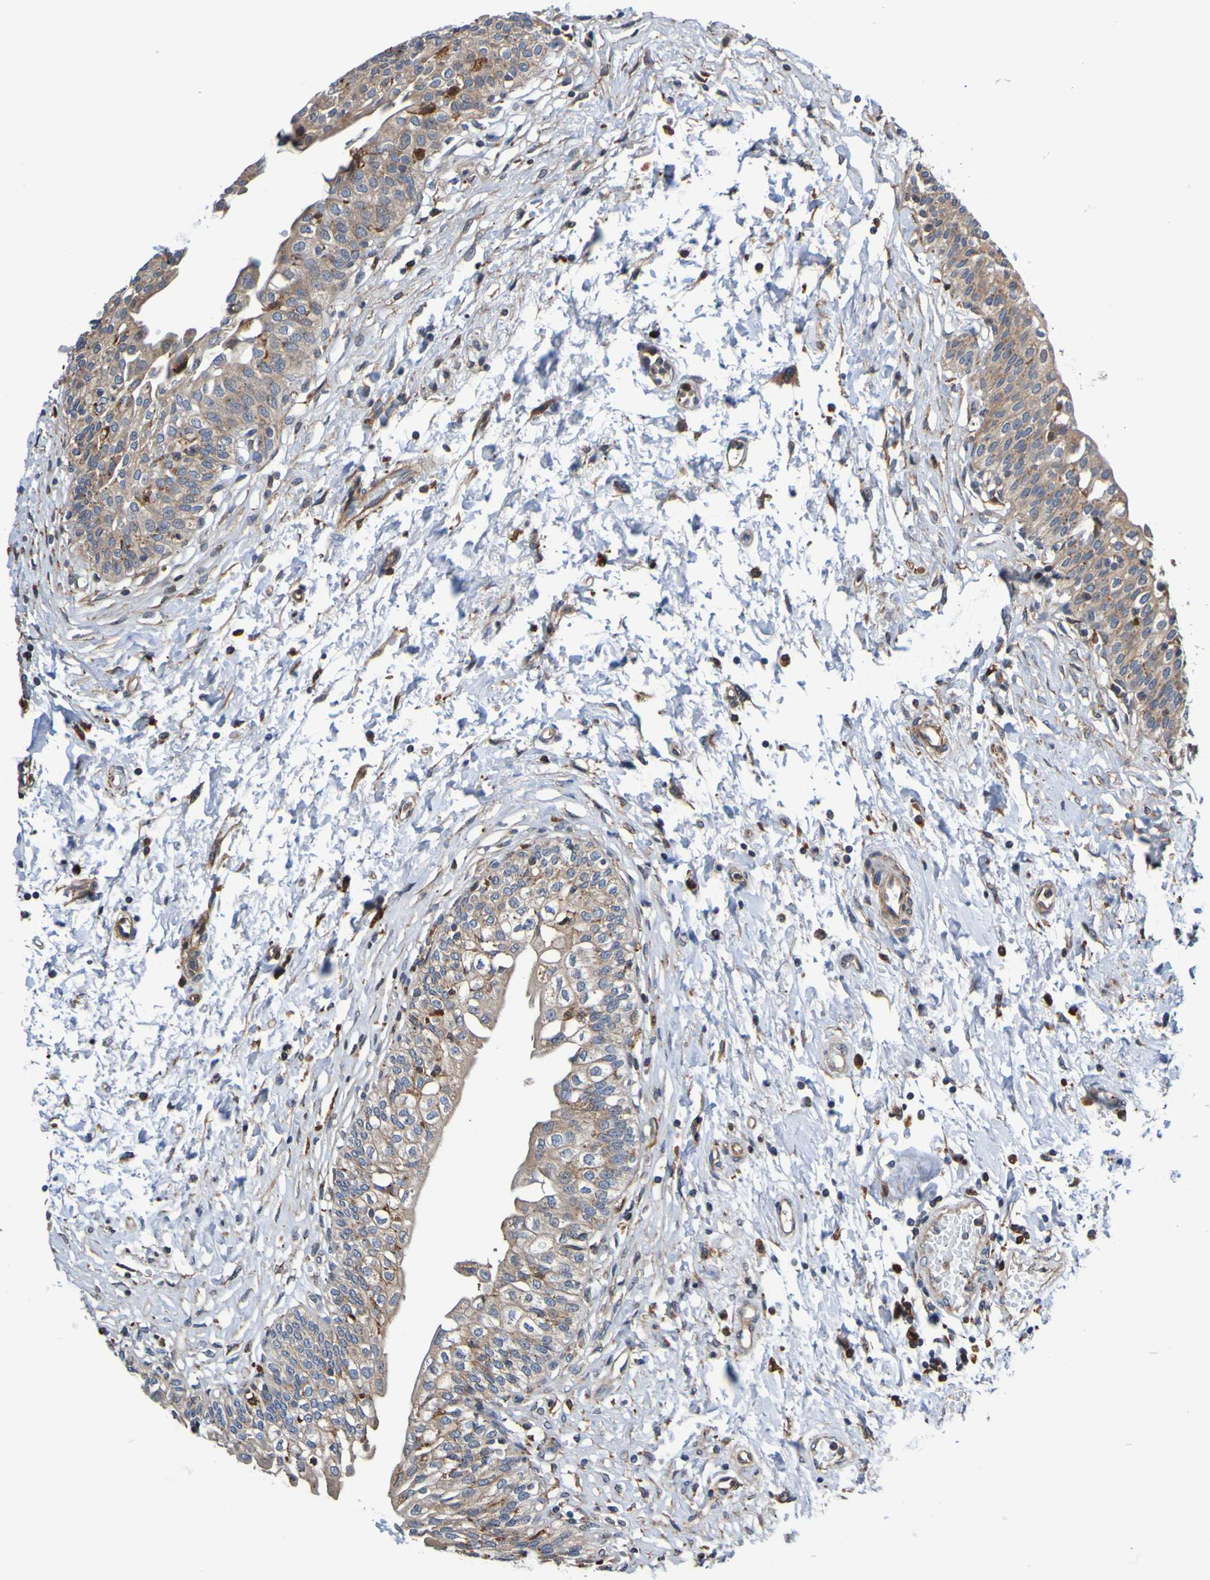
{"staining": {"intensity": "weak", "quantity": ">75%", "location": "cytoplasmic/membranous"}, "tissue": "urinary bladder", "cell_type": "Urothelial cells", "image_type": "normal", "snomed": [{"axis": "morphology", "description": "Normal tissue, NOS"}, {"axis": "topography", "description": "Urinary bladder"}], "caption": "Brown immunohistochemical staining in unremarkable urinary bladder demonstrates weak cytoplasmic/membranous expression in approximately >75% of urothelial cells.", "gene": "METAP2", "patient": {"sex": "male", "age": 55}}